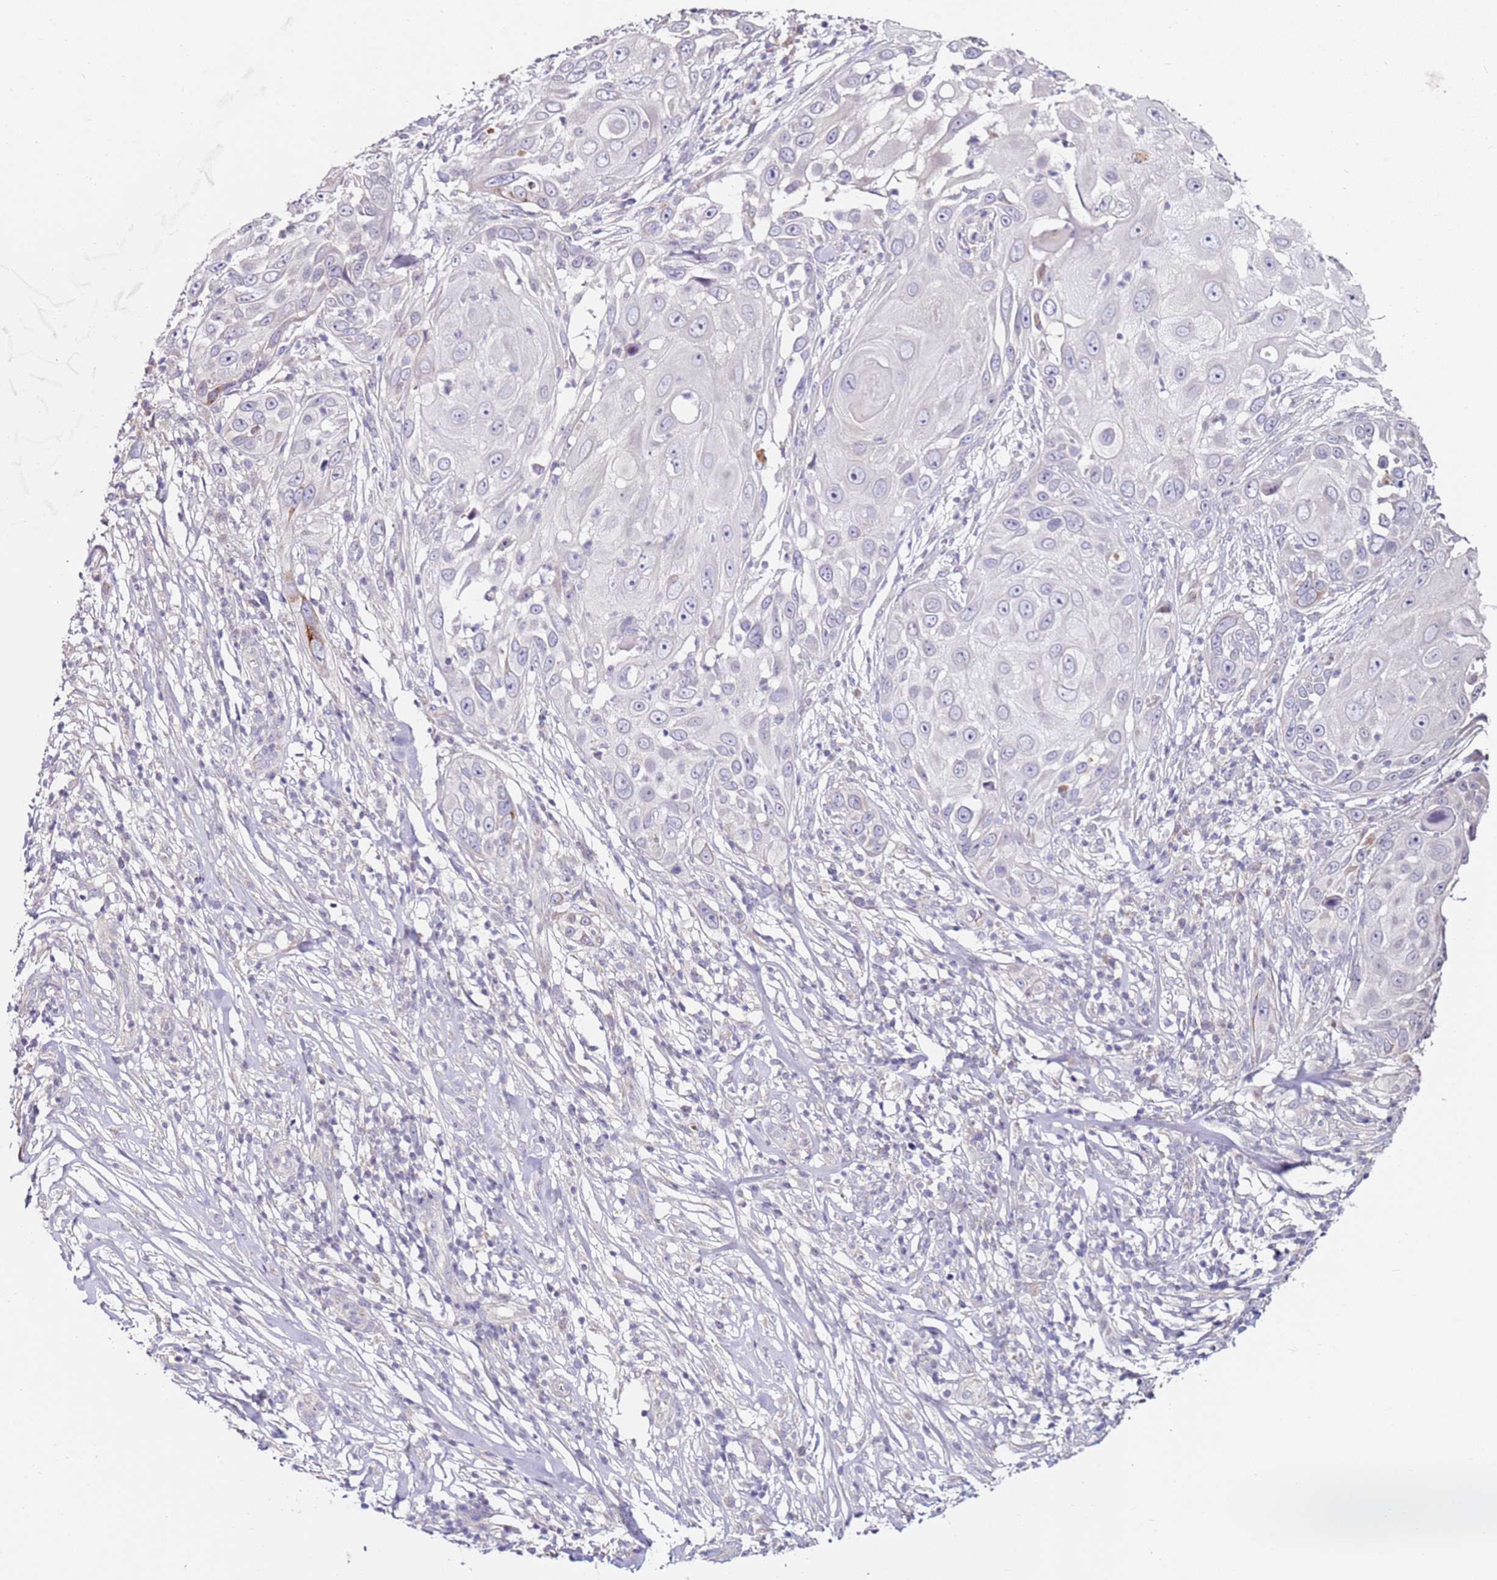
{"staining": {"intensity": "negative", "quantity": "none", "location": "none"}, "tissue": "skin cancer", "cell_type": "Tumor cells", "image_type": "cancer", "snomed": [{"axis": "morphology", "description": "Squamous cell carcinoma, NOS"}, {"axis": "topography", "description": "Skin"}], "caption": "Immunohistochemistry (IHC) of human squamous cell carcinoma (skin) reveals no staining in tumor cells.", "gene": "RARS2", "patient": {"sex": "female", "age": 44}}